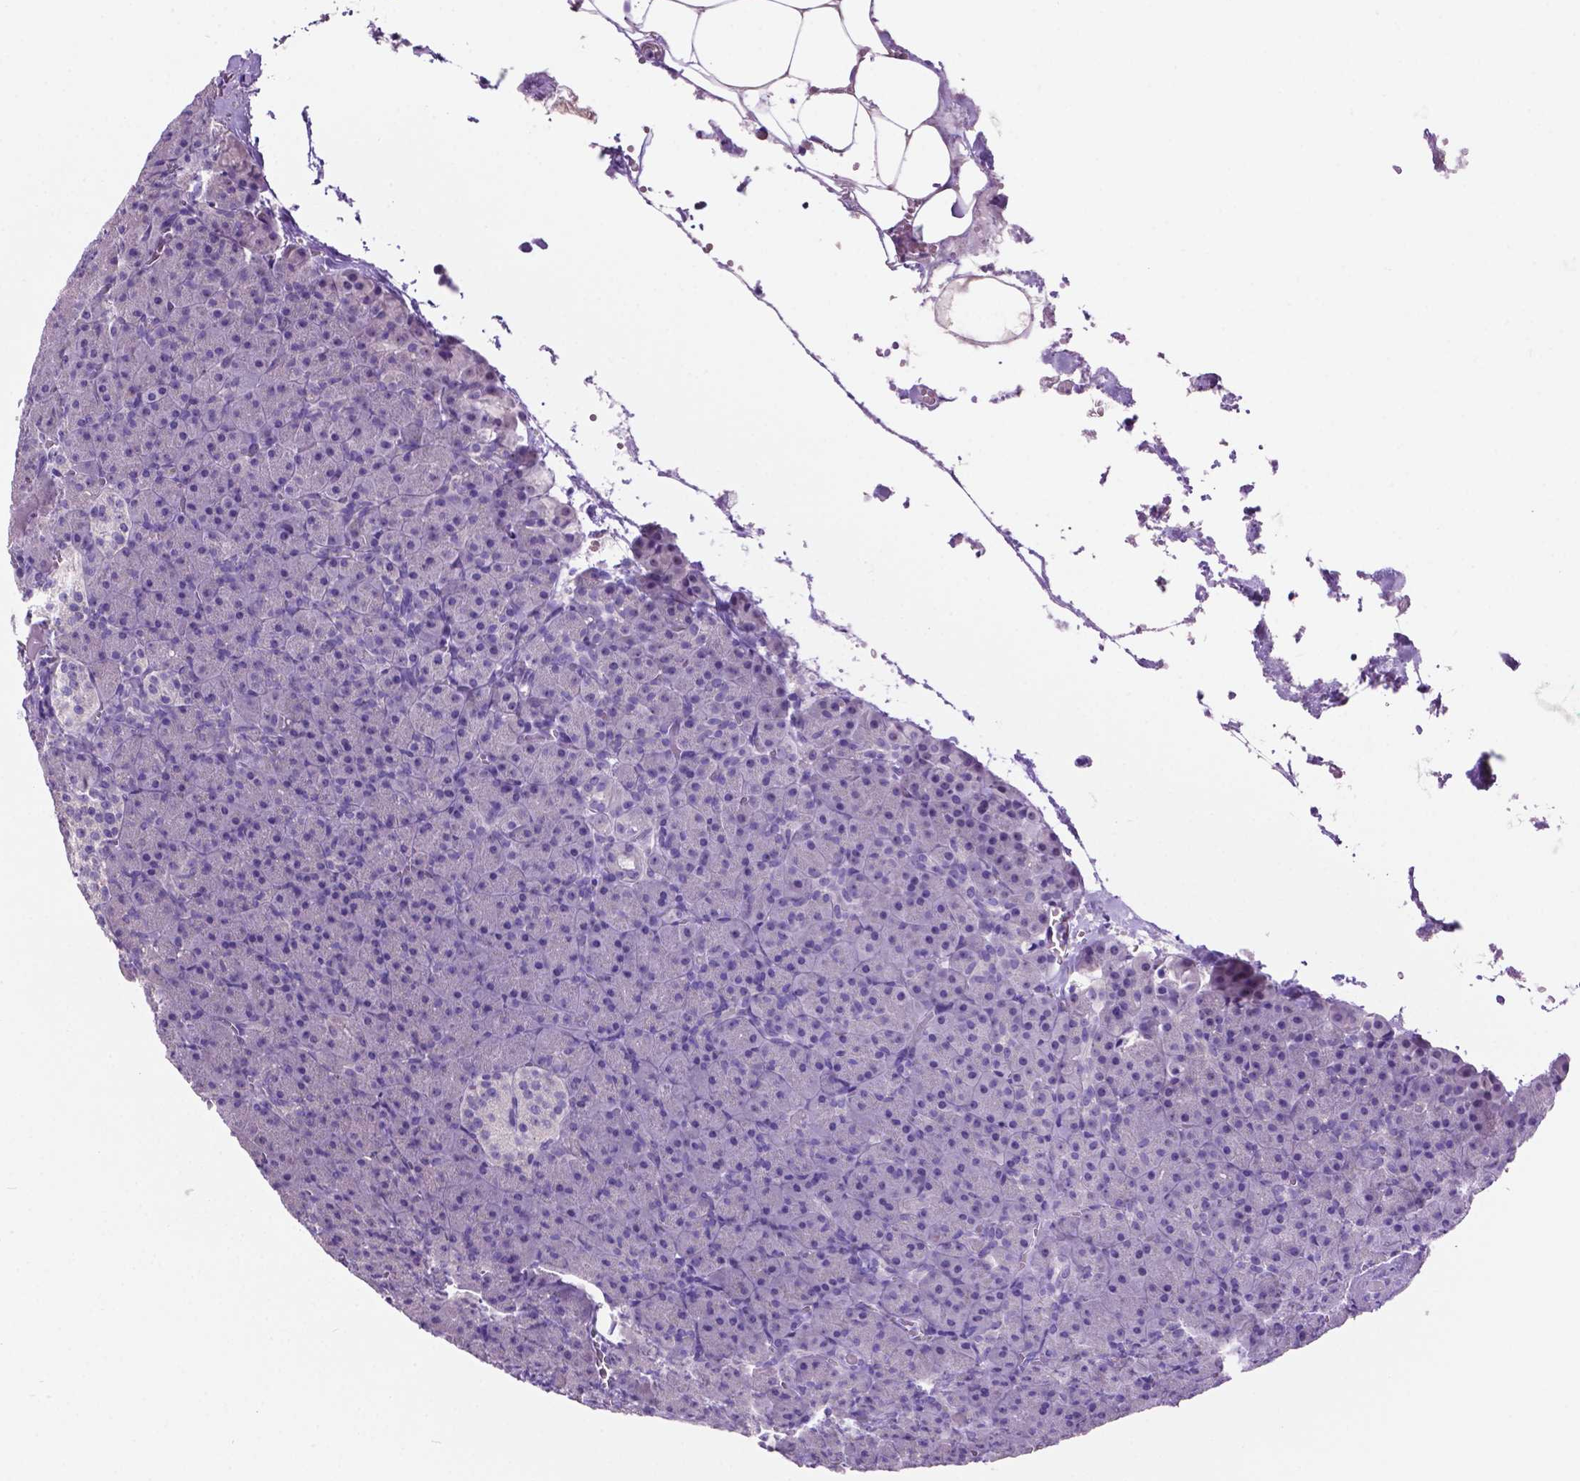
{"staining": {"intensity": "weak", "quantity": "<25%", "location": "nuclear"}, "tissue": "pancreas", "cell_type": "Exocrine glandular cells", "image_type": "normal", "snomed": [{"axis": "morphology", "description": "Normal tissue, NOS"}, {"axis": "topography", "description": "Pancreas"}], "caption": "Exocrine glandular cells show no significant protein staining in normal pancreas. (Stains: DAB immunohistochemistry with hematoxylin counter stain, Microscopy: brightfield microscopy at high magnification).", "gene": "SPDYA", "patient": {"sex": "female", "age": 74}}